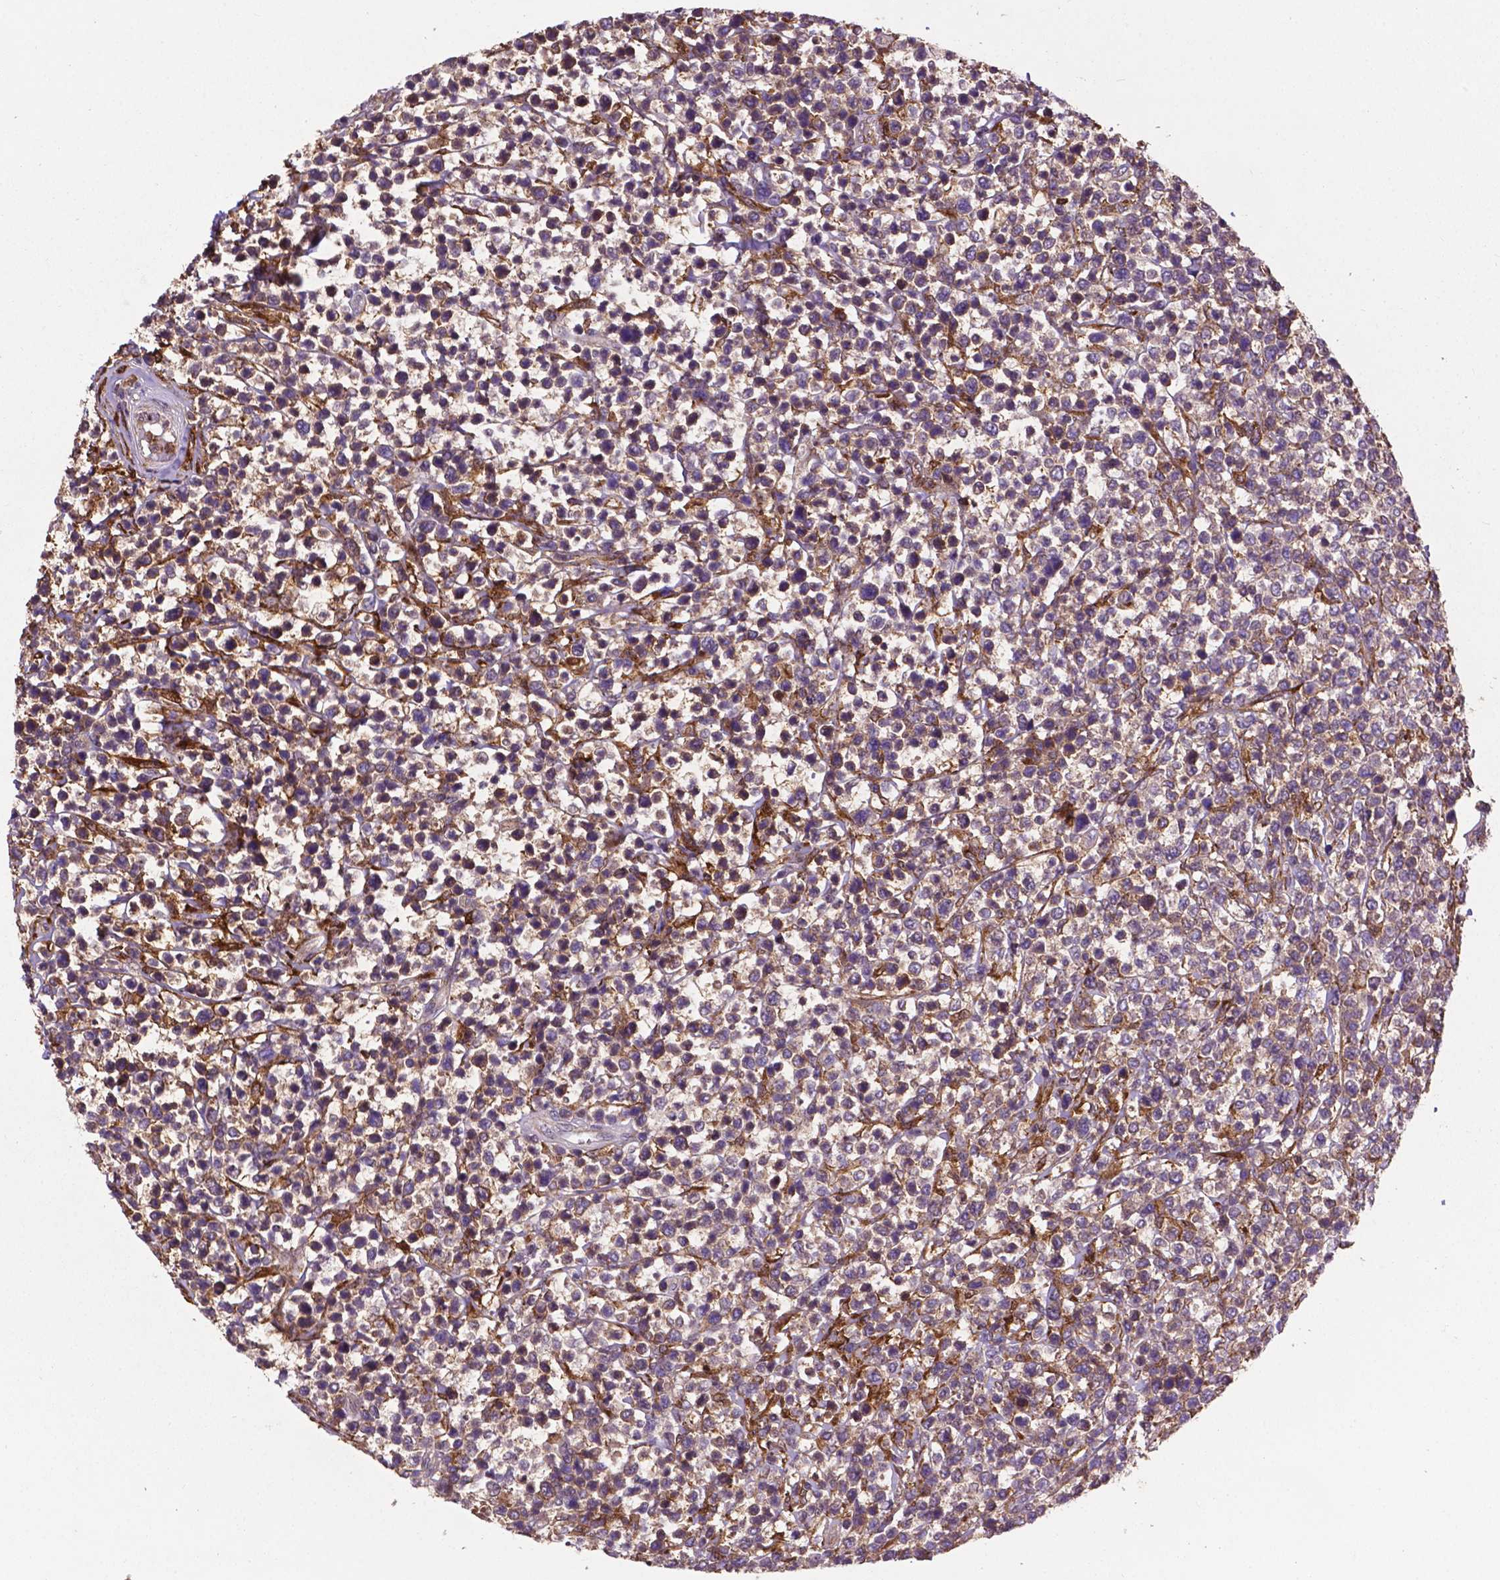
{"staining": {"intensity": "weak", "quantity": "<25%", "location": "cytoplasmic/membranous"}, "tissue": "lymphoma", "cell_type": "Tumor cells", "image_type": "cancer", "snomed": [{"axis": "morphology", "description": "Malignant lymphoma, non-Hodgkin's type, High grade"}, {"axis": "topography", "description": "Soft tissue"}], "caption": "Tumor cells are negative for protein expression in human lymphoma.", "gene": "SMAD3", "patient": {"sex": "female", "age": 56}}